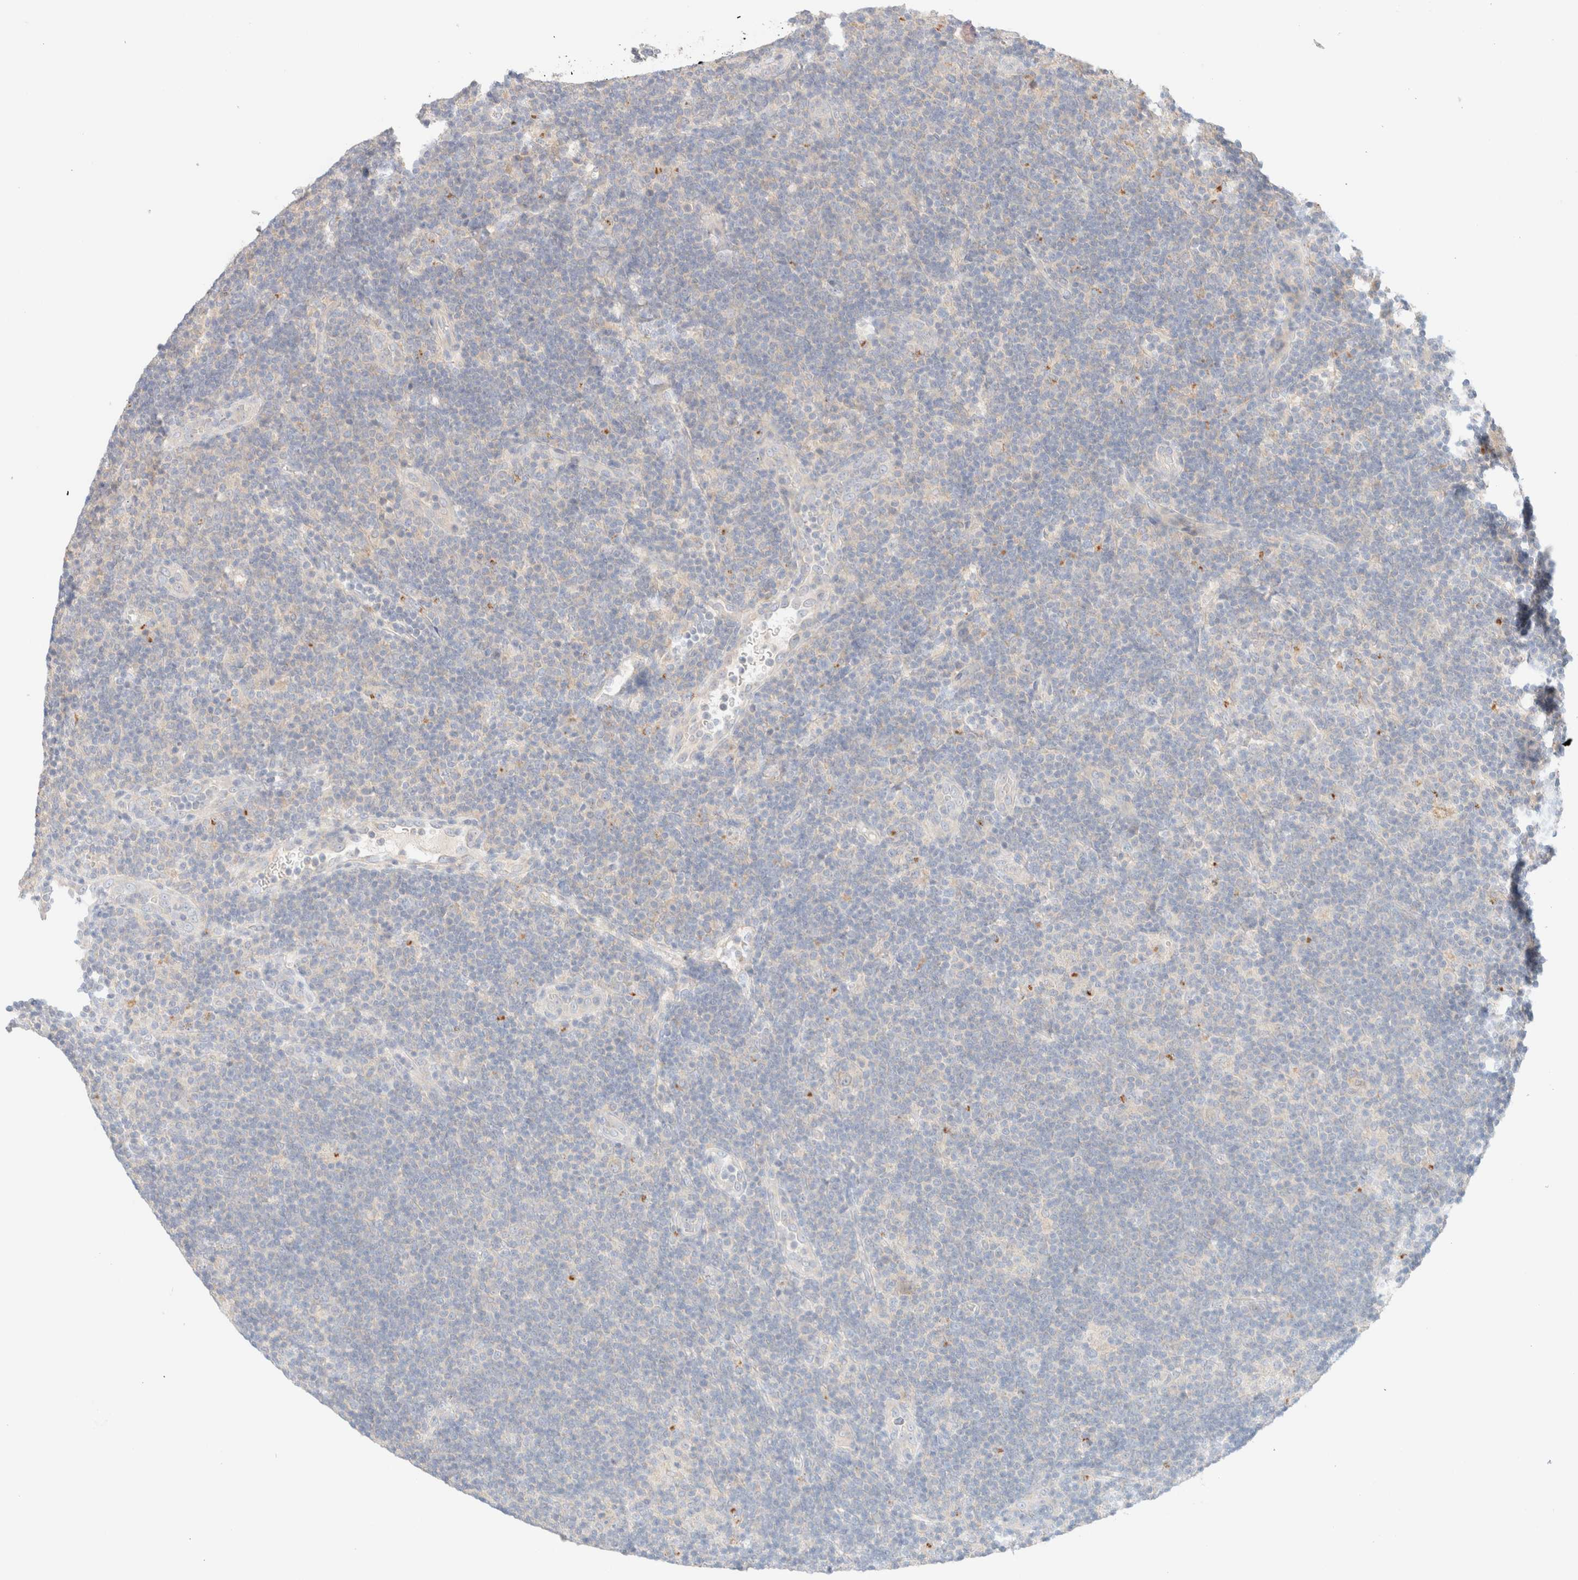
{"staining": {"intensity": "negative", "quantity": "none", "location": "none"}, "tissue": "lymphoma", "cell_type": "Tumor cells", "image_type": "cancer", "snomed": [{"axis": "morphology", "description": "Hodgkin's disease, NOS"}, {"axis": "topography", "description": "Lymph node"}], "caption": "A histopathology image of lymphoma stained for a protein displays no brown staining in tumor cells.", "gene": "SARM1", "patient": {"sex": "female", "age": 57}}